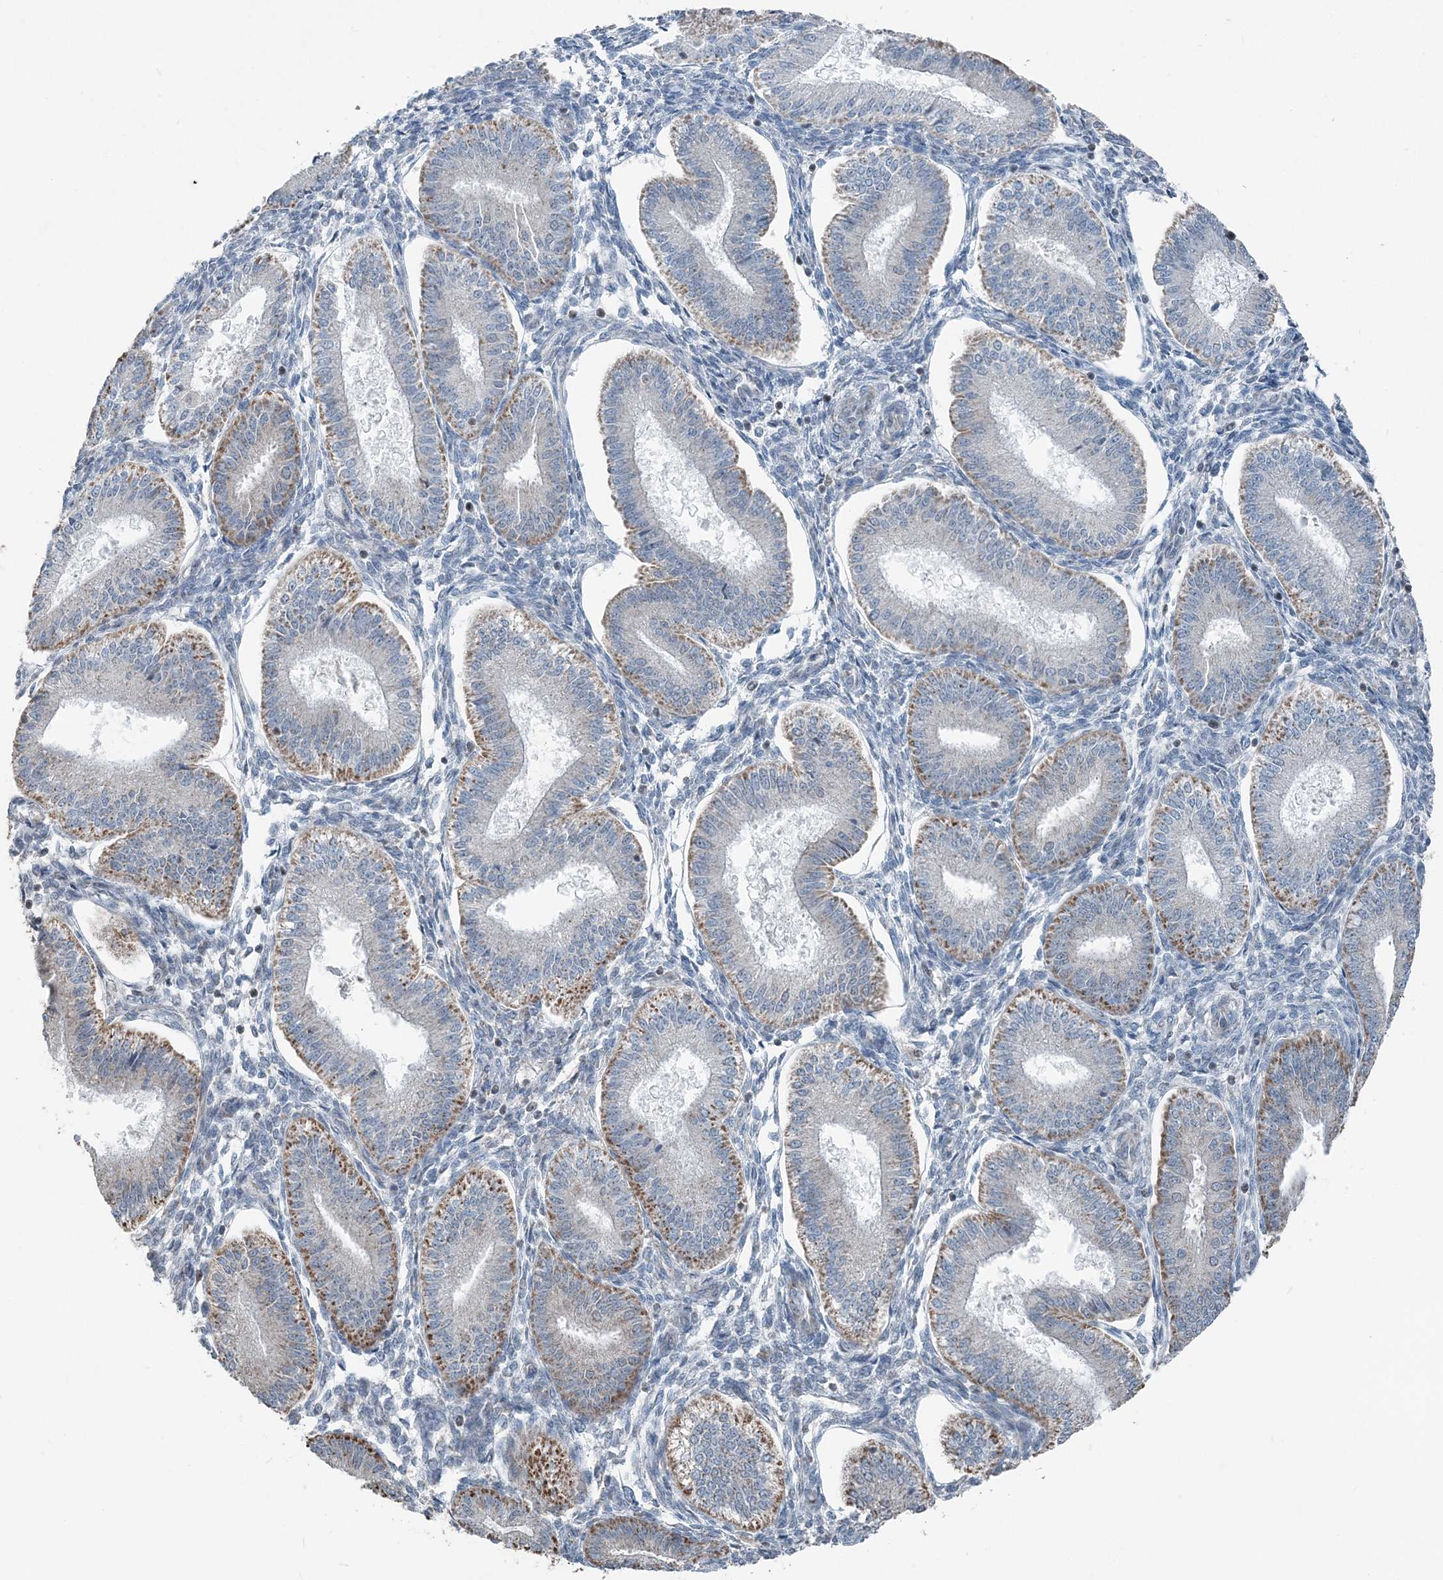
{"staining": {"intensity": "moderate", "quantity": "25%-75%", "location": "cytoplasmic/membranous"}, "tissue": "endometrium", "cell_type": "Cells in endometrial stroma", "image_type": "normal", "snomed": [{"axis": "morphology", "description": "Normal tissue, NOS"}, {"axis": "topography", "description": "Endometrium"}], "caption": "Moderate cytoplasmic/membranous staining for a protein is seen in approximately 25%-75% of cells in endometrial stroma of benign endometrium using immunohistochemistry (IHC).", "gene": "SUCLG1", "patient": {"sex": "female", "age": 39}}